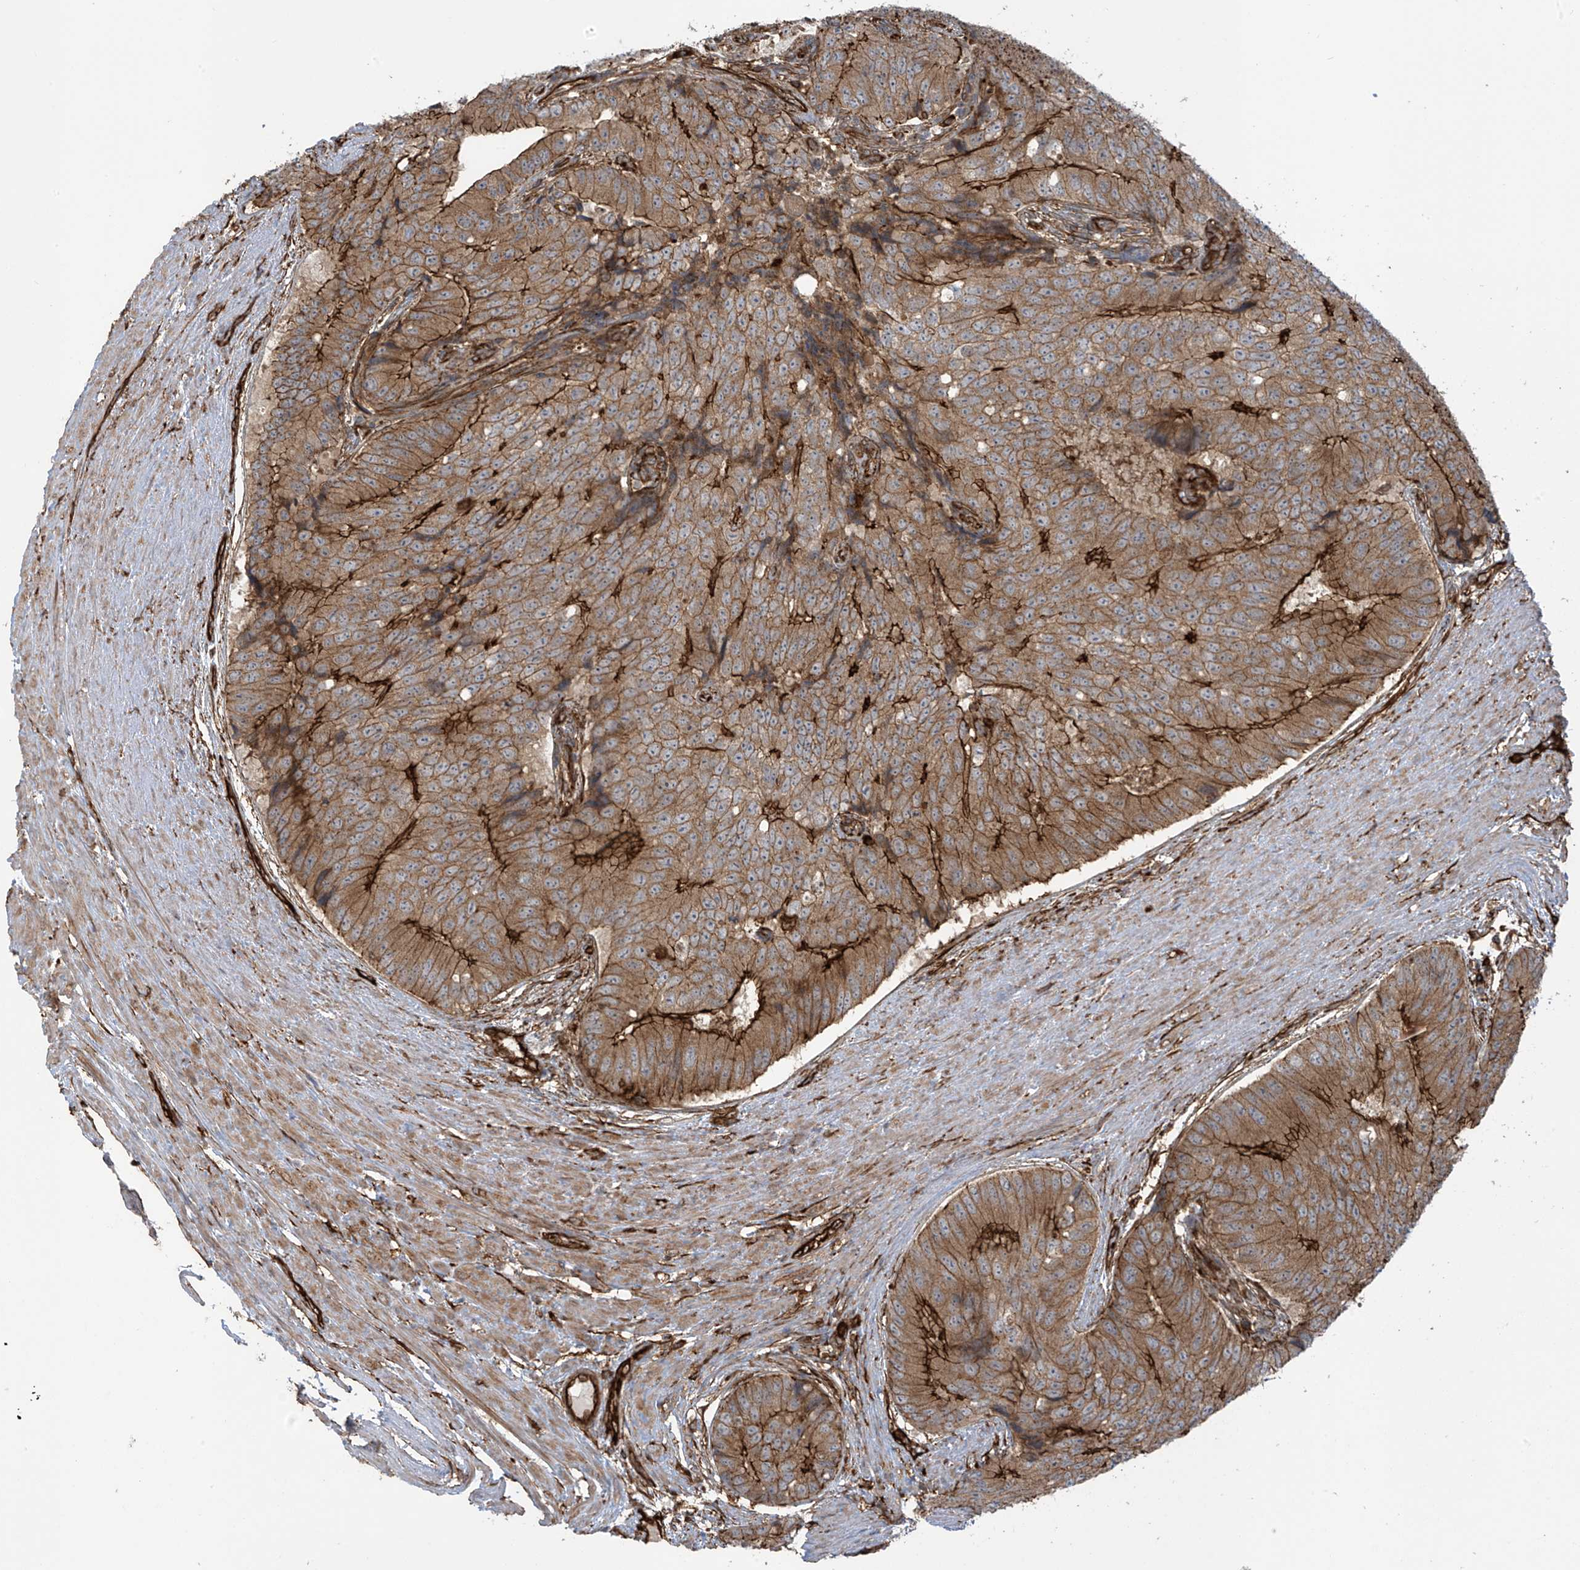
{"staining": {"intensity": "moderate", "quantity": ">75%", "location": "cytoplasmic/membranous"}, "tissue": "prostate cancer", "cell_type": "Tumor cells", "image_type": "cancer", "snomed": [{"axis": "morphology", "description": "Adenocarcinoma, High grade"}, {"axis": "topography", "description": "Prostate"}], "caption": "A medium amount of moderate cytoplasmic/membranous expression is identified in approximately >75% of tumor cells in prostate cancer (high-grade adenocarcinoma) tissue.", "gene": "SLC9A2", "patient": {"sex": "male", "age": 70}}